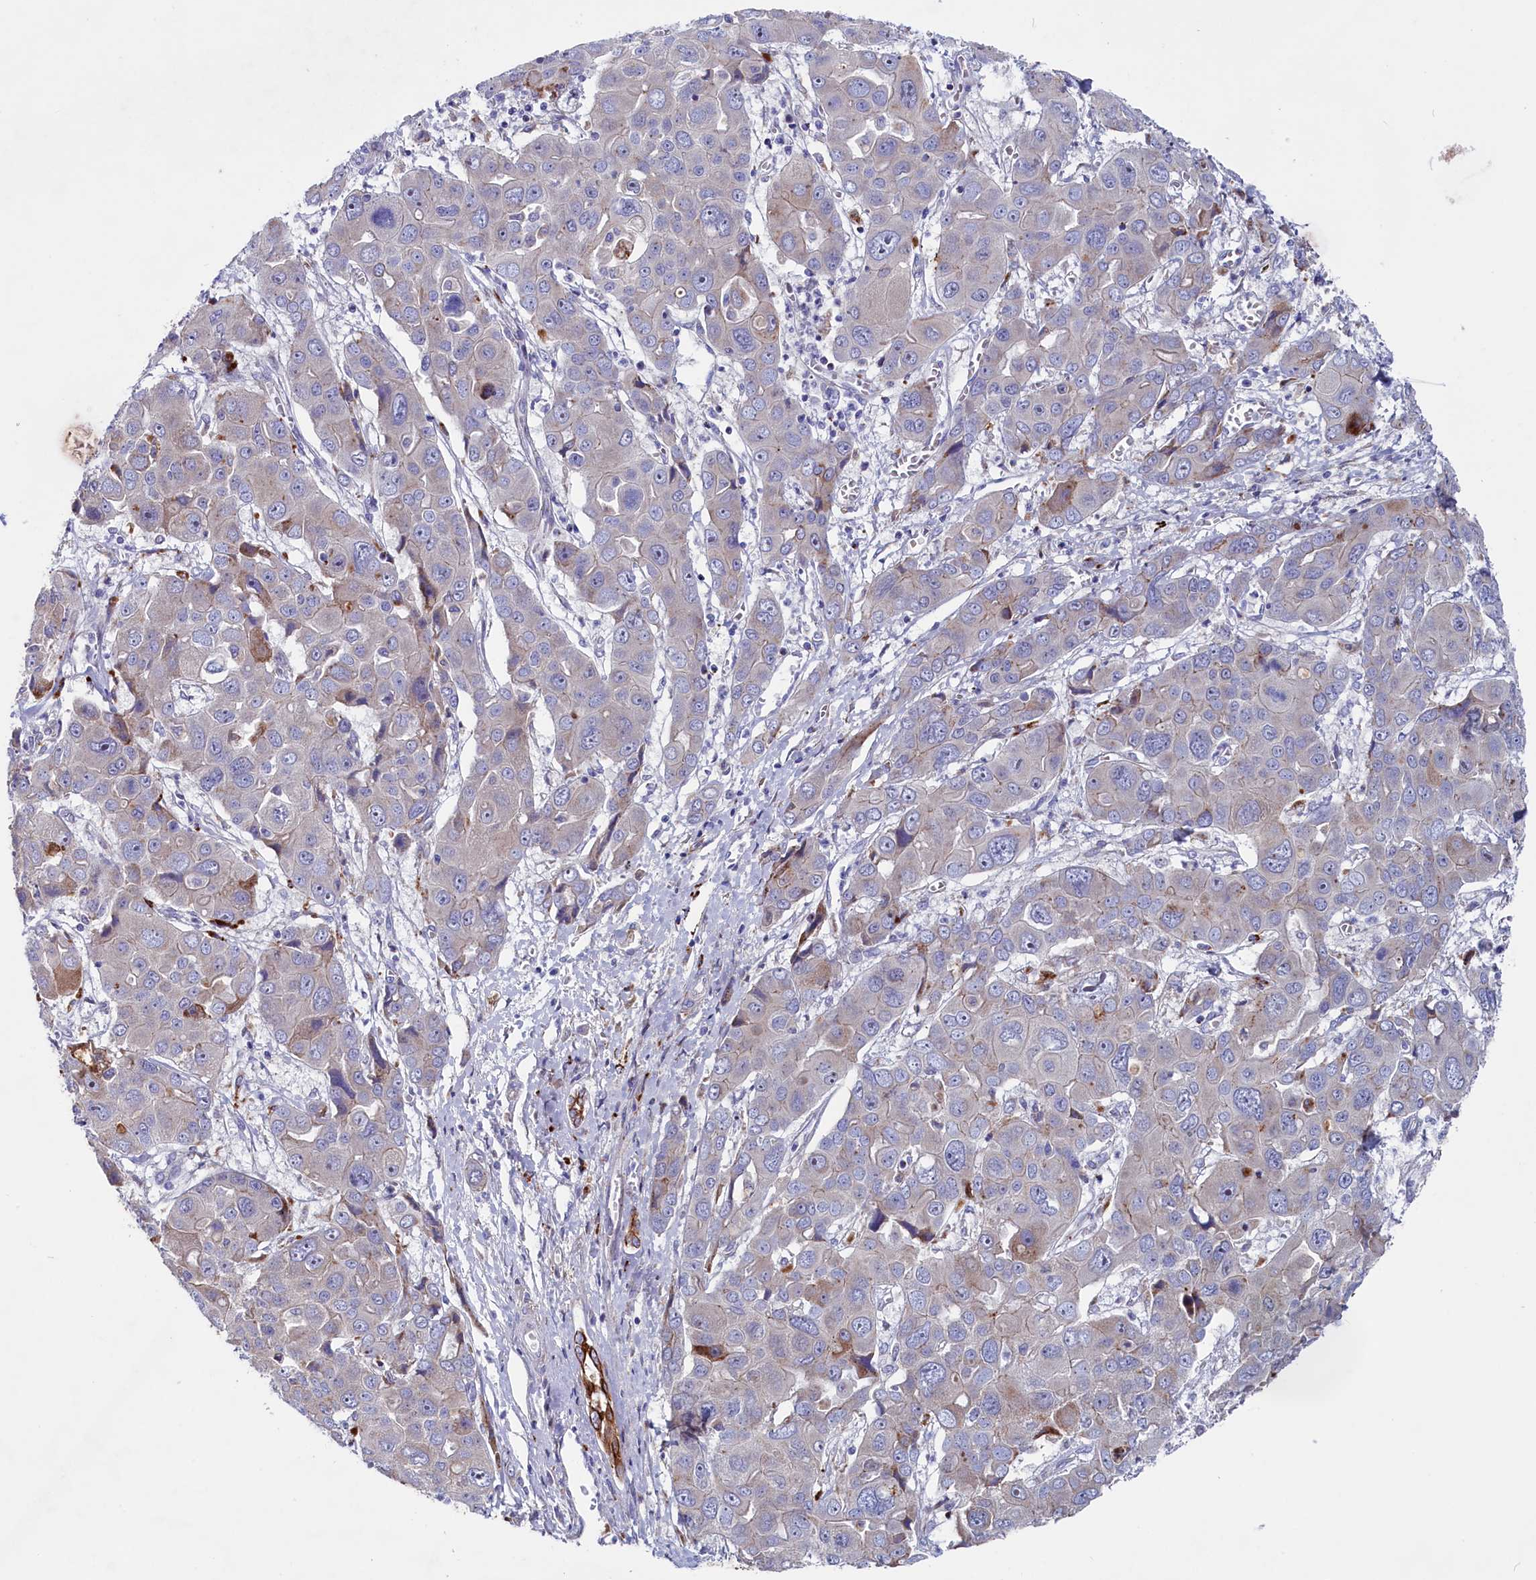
{"staining": {"intensity": "weak", "quantity": "<25%", "location": "cytoplasmic/membranous"}, "tissue": "liver cancer", "cell_type": "Tumor cells", "image_type": "cancer", "snomed": [{"axis": "morphology", "description": "Cholangiocarcinoma"}, {"axis": "topography", "description": "Liver"}], "caption": "Immunohistochemistry histopathology image of cholangiocarcinoma (liver) stained for a protein (brown), which reveals no staining in tumor cells.", "gene": "NUDT7", "patient": {"sex": "male", "age": 67}}